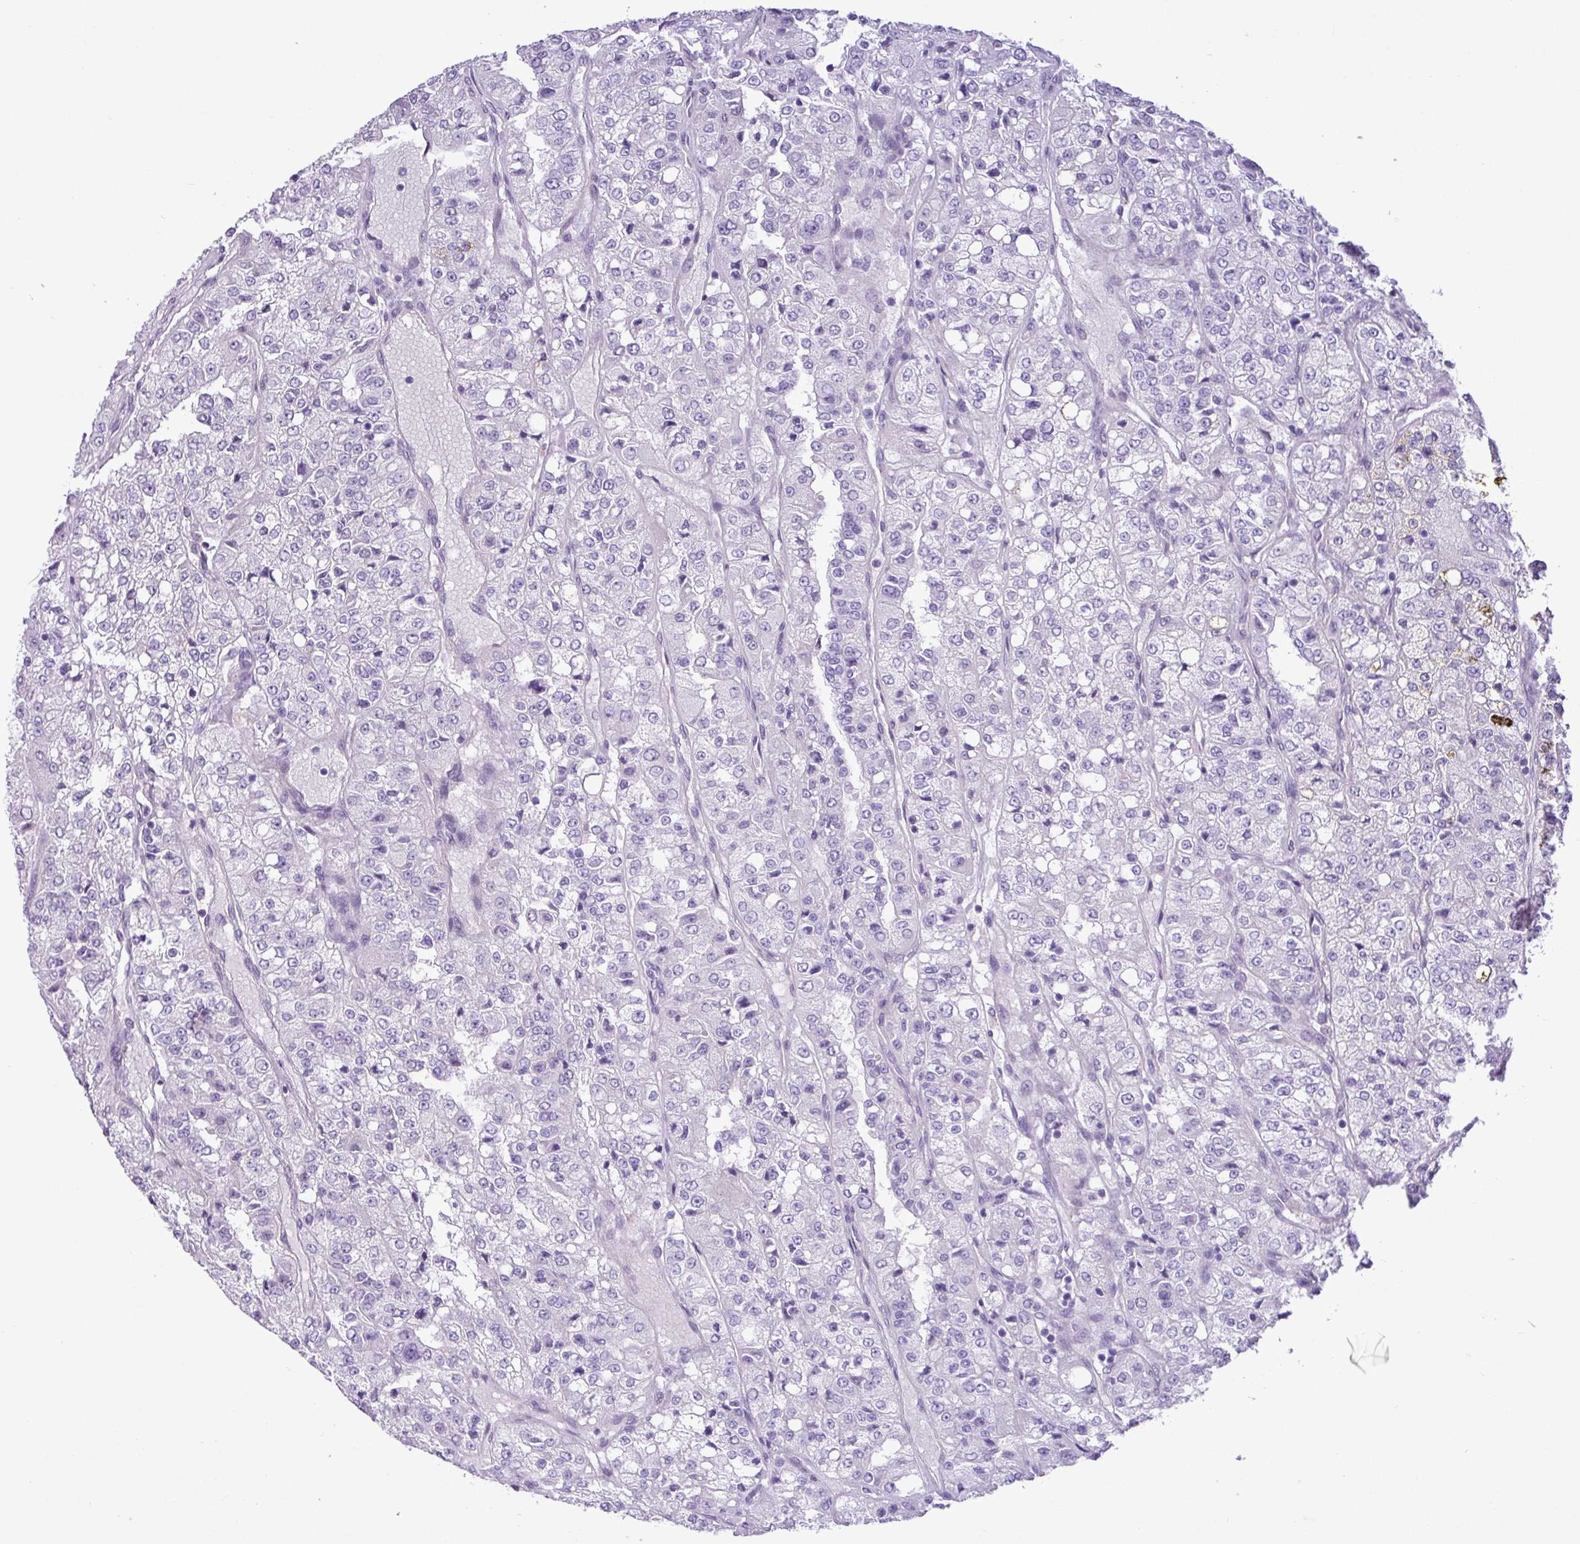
{"staining": {"intensity": "negative", "quantity": "none", "location": "none"}, "tissue": "renal cancer", "cell_type": "Tumor cells", "image_type": "cancer", "snomed": [{"axis": "morphology", "description": "Adenocarcinoma, NOS"}, {"axis": "topography", "description": "Kidney"}], "caption": "The immunohistochemistry micrograph has no significant expression in tumor cells of renal adenocarcinoma tissue.", "gene": "SPINK8", "patient": {"sex": "female", "age": 63}}